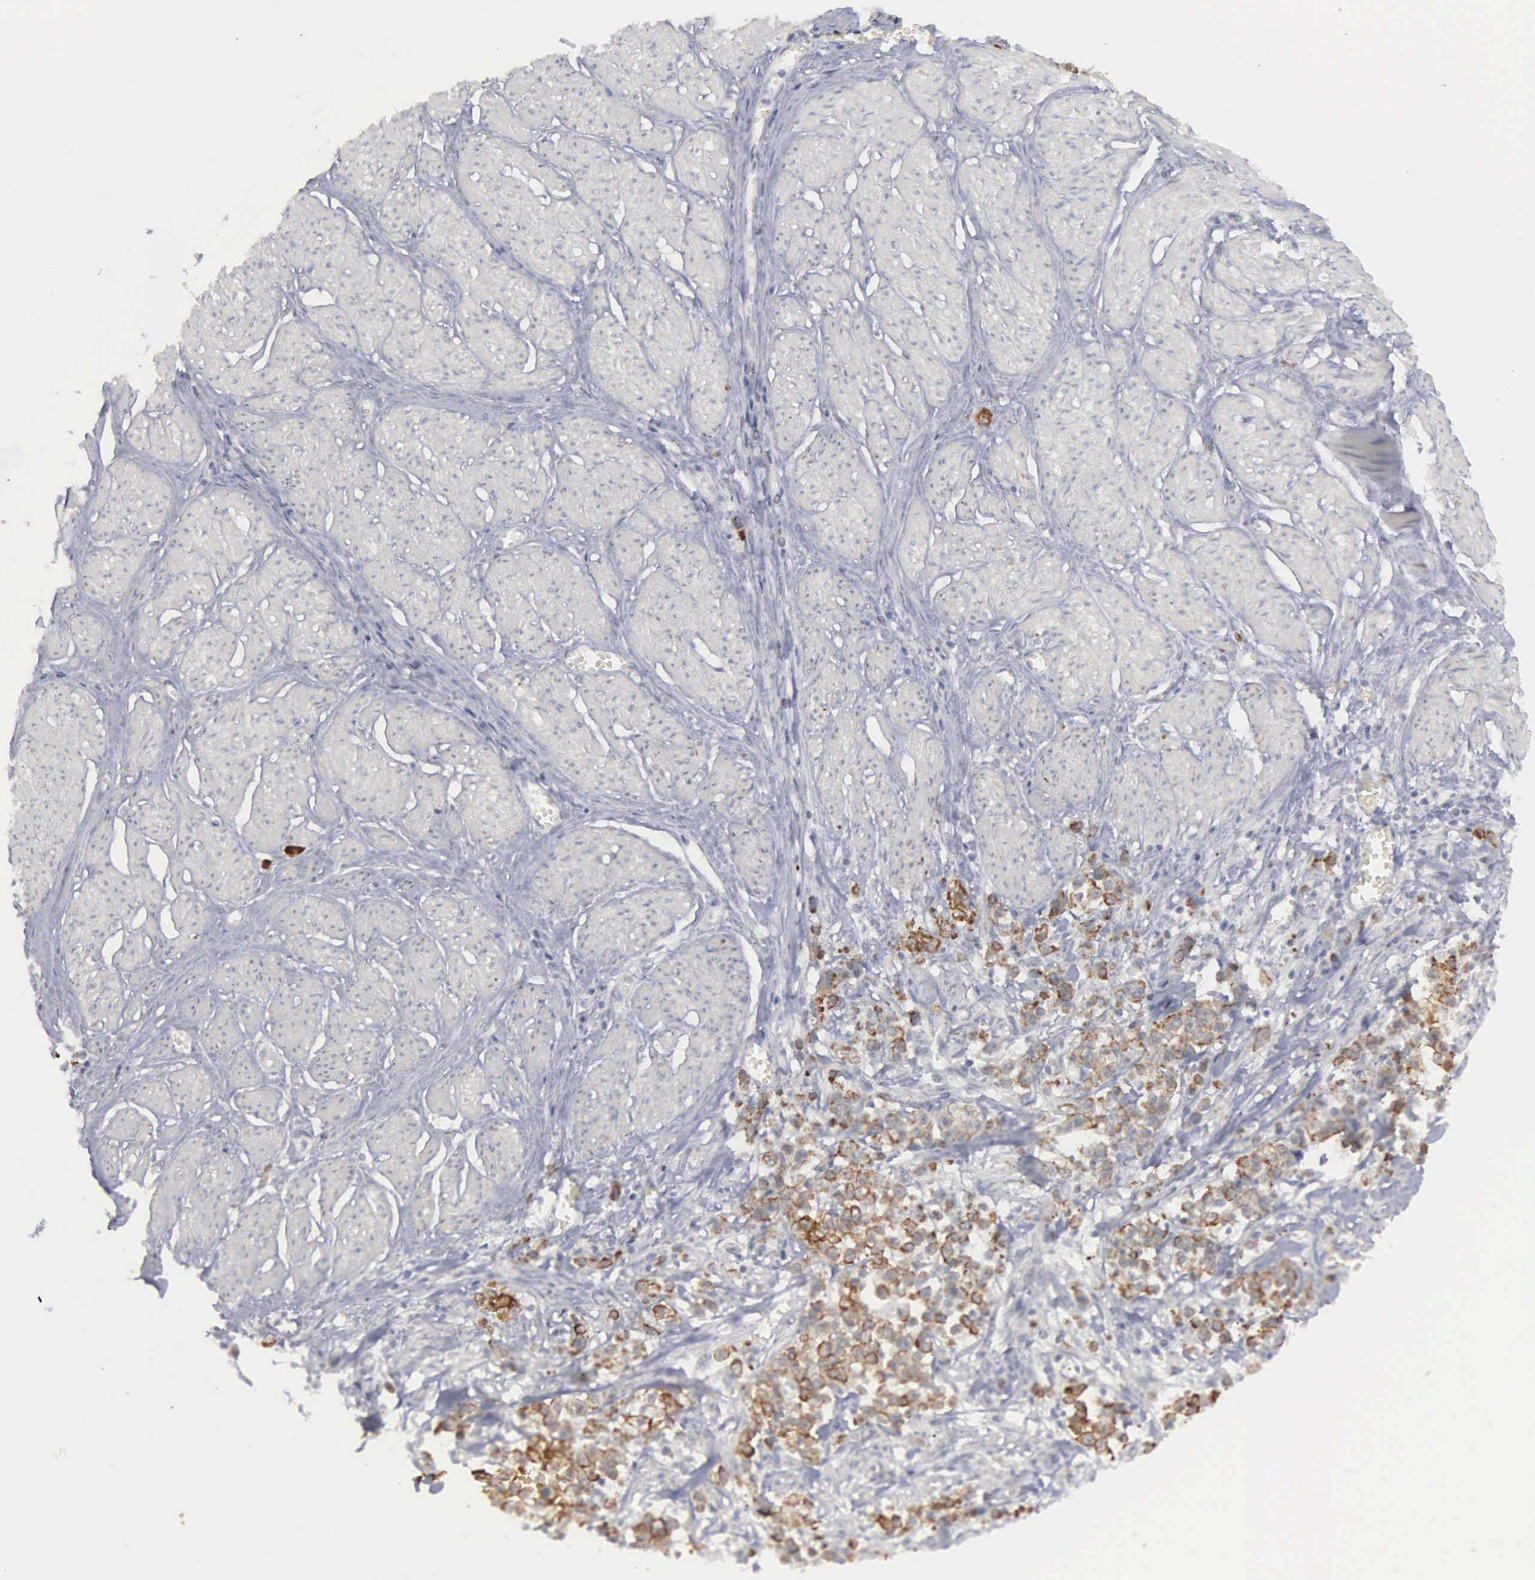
{"staining": {"intensity": "moderate", "quantity": ">75%", "location": "cytoplasmic/membranous"}, "tissue": "stomach cancer", "cell_type": "Tumor cells", "image_type": "cancer", "snomed": [{"axis": "morphology", "description": "Adenocarcinoma, NOS"}, {"axis": "topography", "description": "Stomach"}], "caption": "Protein analysis of stomach adenocarcinoma tissue reveals moderate cytoplasmic/membranous positivity in approximately >75% of tumor cells.", "gene": "WDR89", "patient": {"sex": "male", "age": 72}}